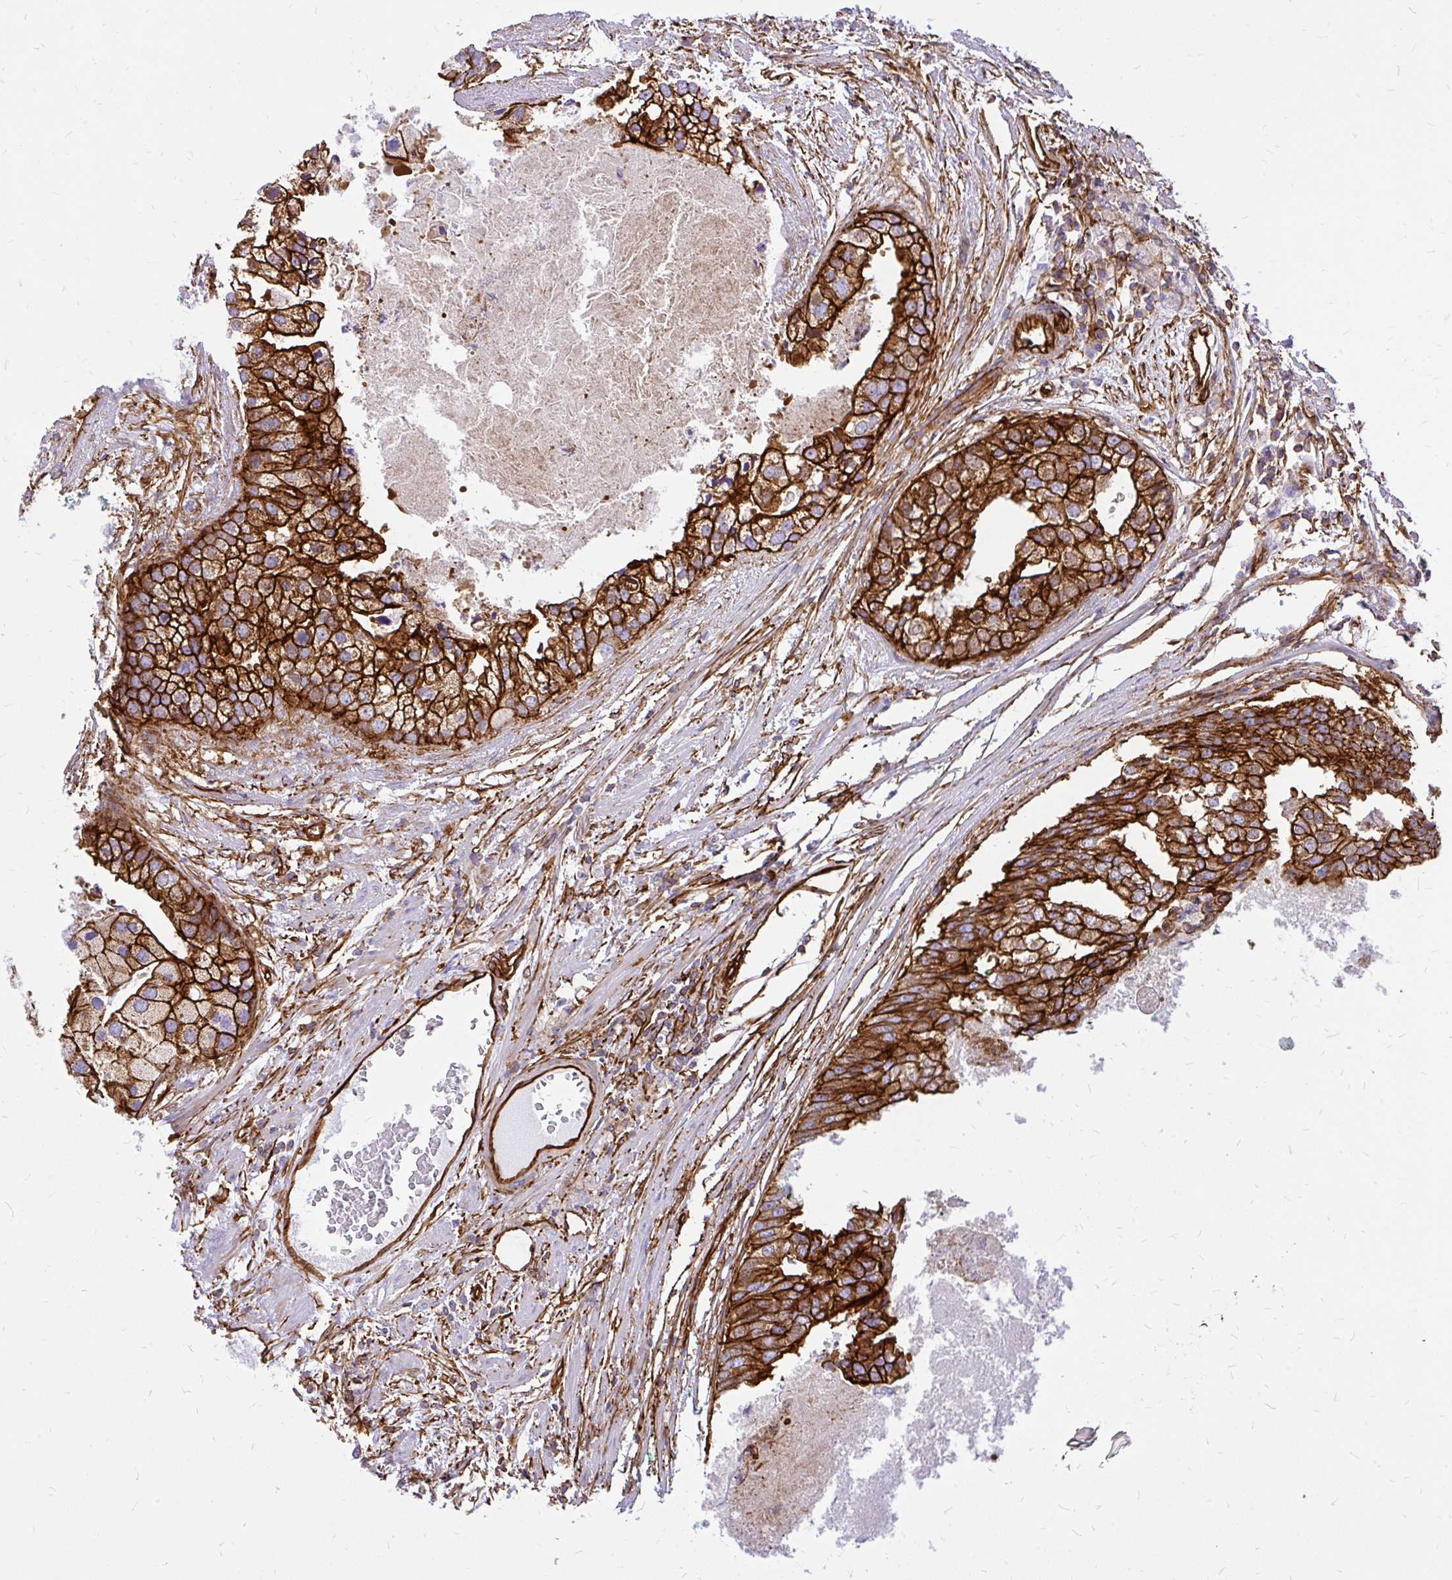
{"staining": {"intensity": "strong", "quantity": ">75%", "location": "cytoplasmic/membranous"}, "tissue": "prostate cancer", "cell_type": "Tumor cells", "image_type": "cancer", "snomed": [{"axis": "morphology", "description": "Adenocarcinoma, High grade"}, {"axis": "topography", "description": "Prostate"}], "caption": "High-power microscopy captured an immunohistochemistry (IHC) micrograph of prostate cancer (high-grade adenocarcinoma), revealing strong cytoplasmic/membranous expression in about >75% of tumor cells. The staining was performed using DAB (3,3'-diaminobenzidine) to visualize the protein expression in brown, while the nuclei were stained in blue with hematoxylin (Magnification: 20x).", "gene": "MAP1LC3B", "patient": {"sex": "male", "age": 62}}